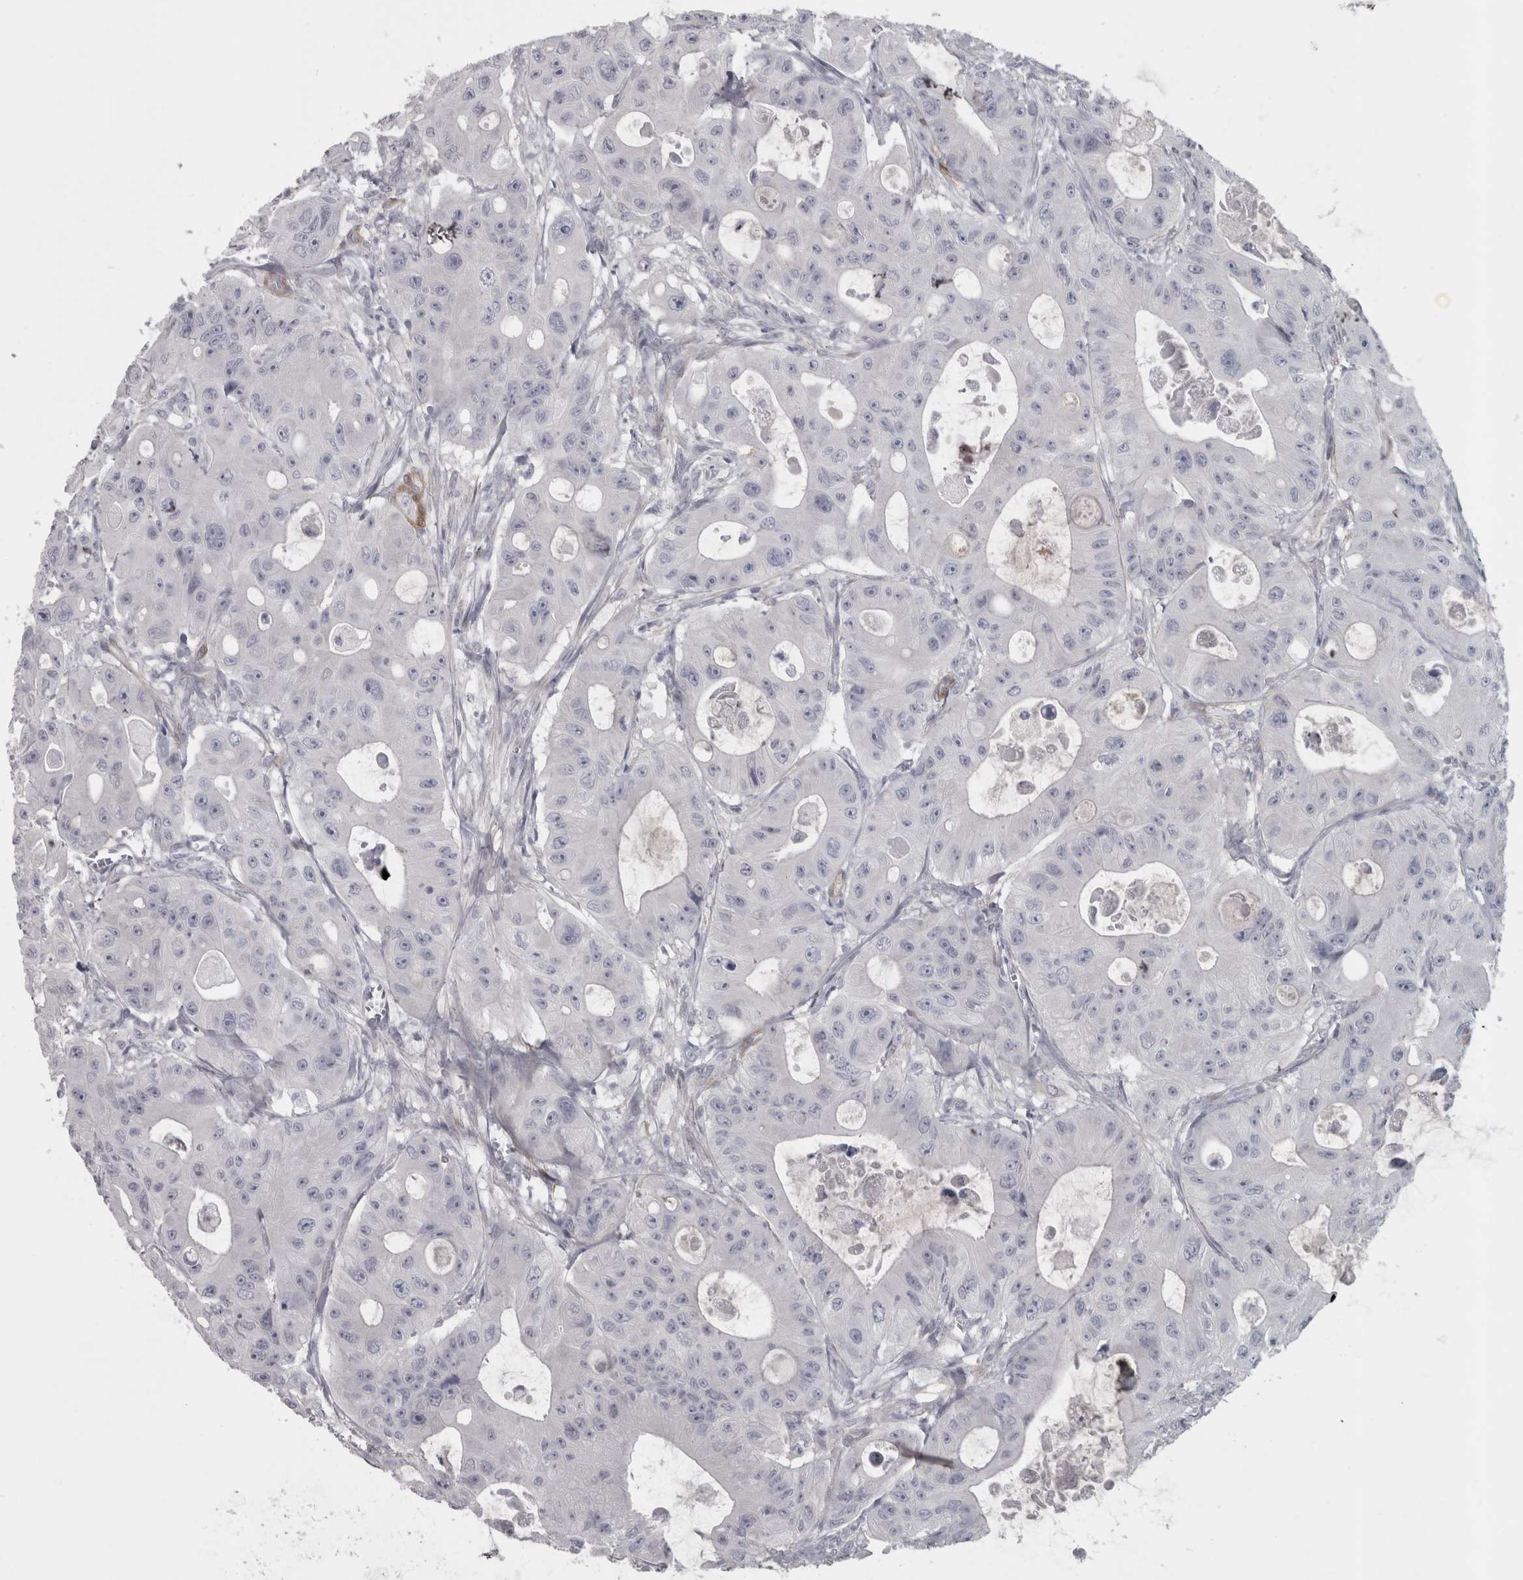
{"staining": {"intensity": "negative", "quantity": "none", "location": "none"}, "tissue": "colorectal cancer", "cell_type": "Tumor cells", "image_type": "cancer", "snomed": [{"axis": "morphology", "description": "Adenocarcinoma, NOS"}, {"axis": "topography", "description": "Colon"}], "caption": "This is a micrograph of IHC staining of adenocarcinoma (colorectal), which shows no positivity in tumor cells.", "gene": "PPP1R12B", "patient": {"sex": "female", "age": 46}}